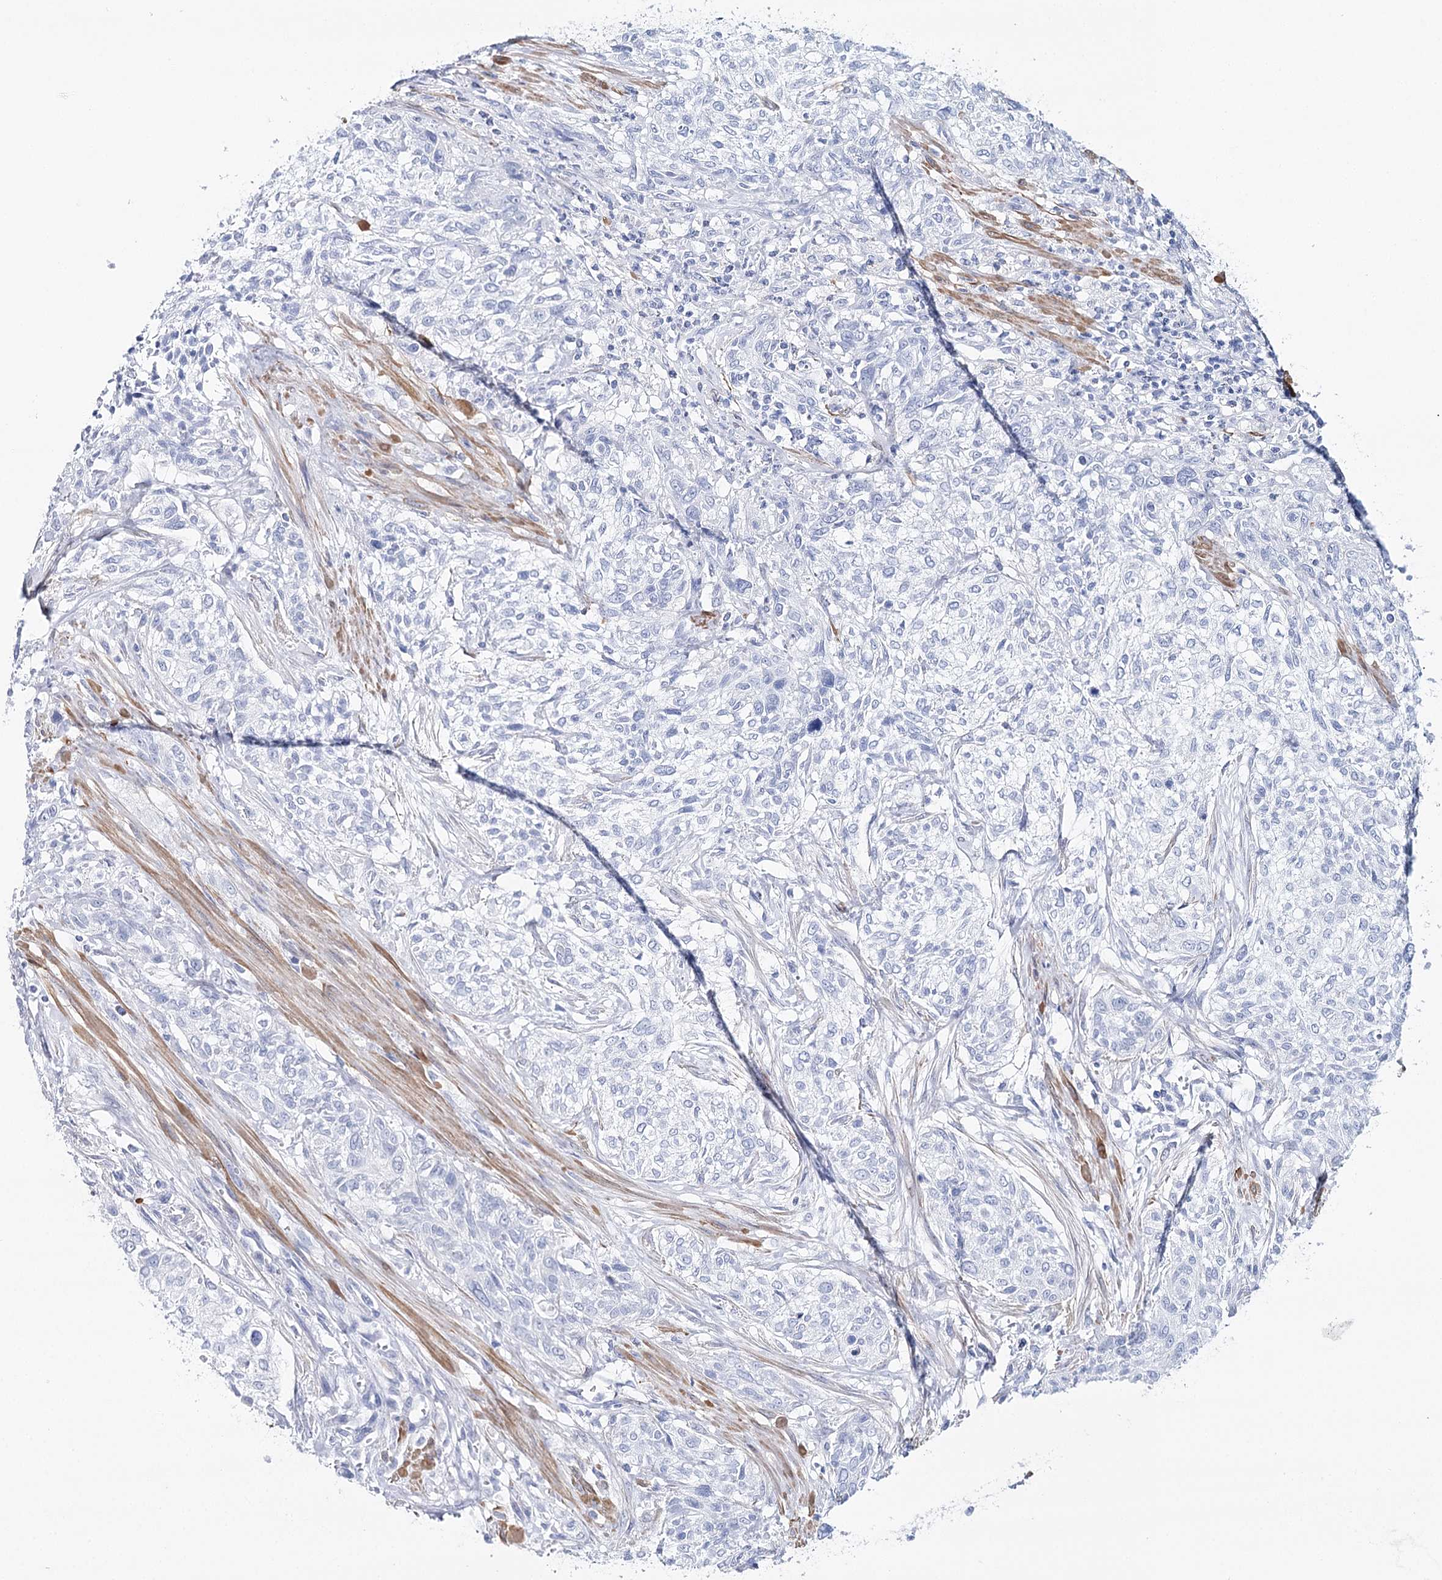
{"staining": {"intensity": "negative", "quantity": "none", "location": "none"}, "tissue": "urothelial cancer", "cell_type": "Tumor cells", "image_type": "cancer", "snomed": [{"axis": "morphology", "description": "Normal tissue, NOS"}, {"axis": "morphology", "description": "Urothelial carcinoma, NOS"}, {"axis": "topography", "description": "Urinary bladder"}, {"axis": "topography", "description": "Peripheral nerve tissue"}], "caption": "A micrograph of transitional cell carcinoma stained for a protein exhibits no brown staining in tumor cells.", "gene": "CSN3", "patient": {"sex": "male", "age": 35}}